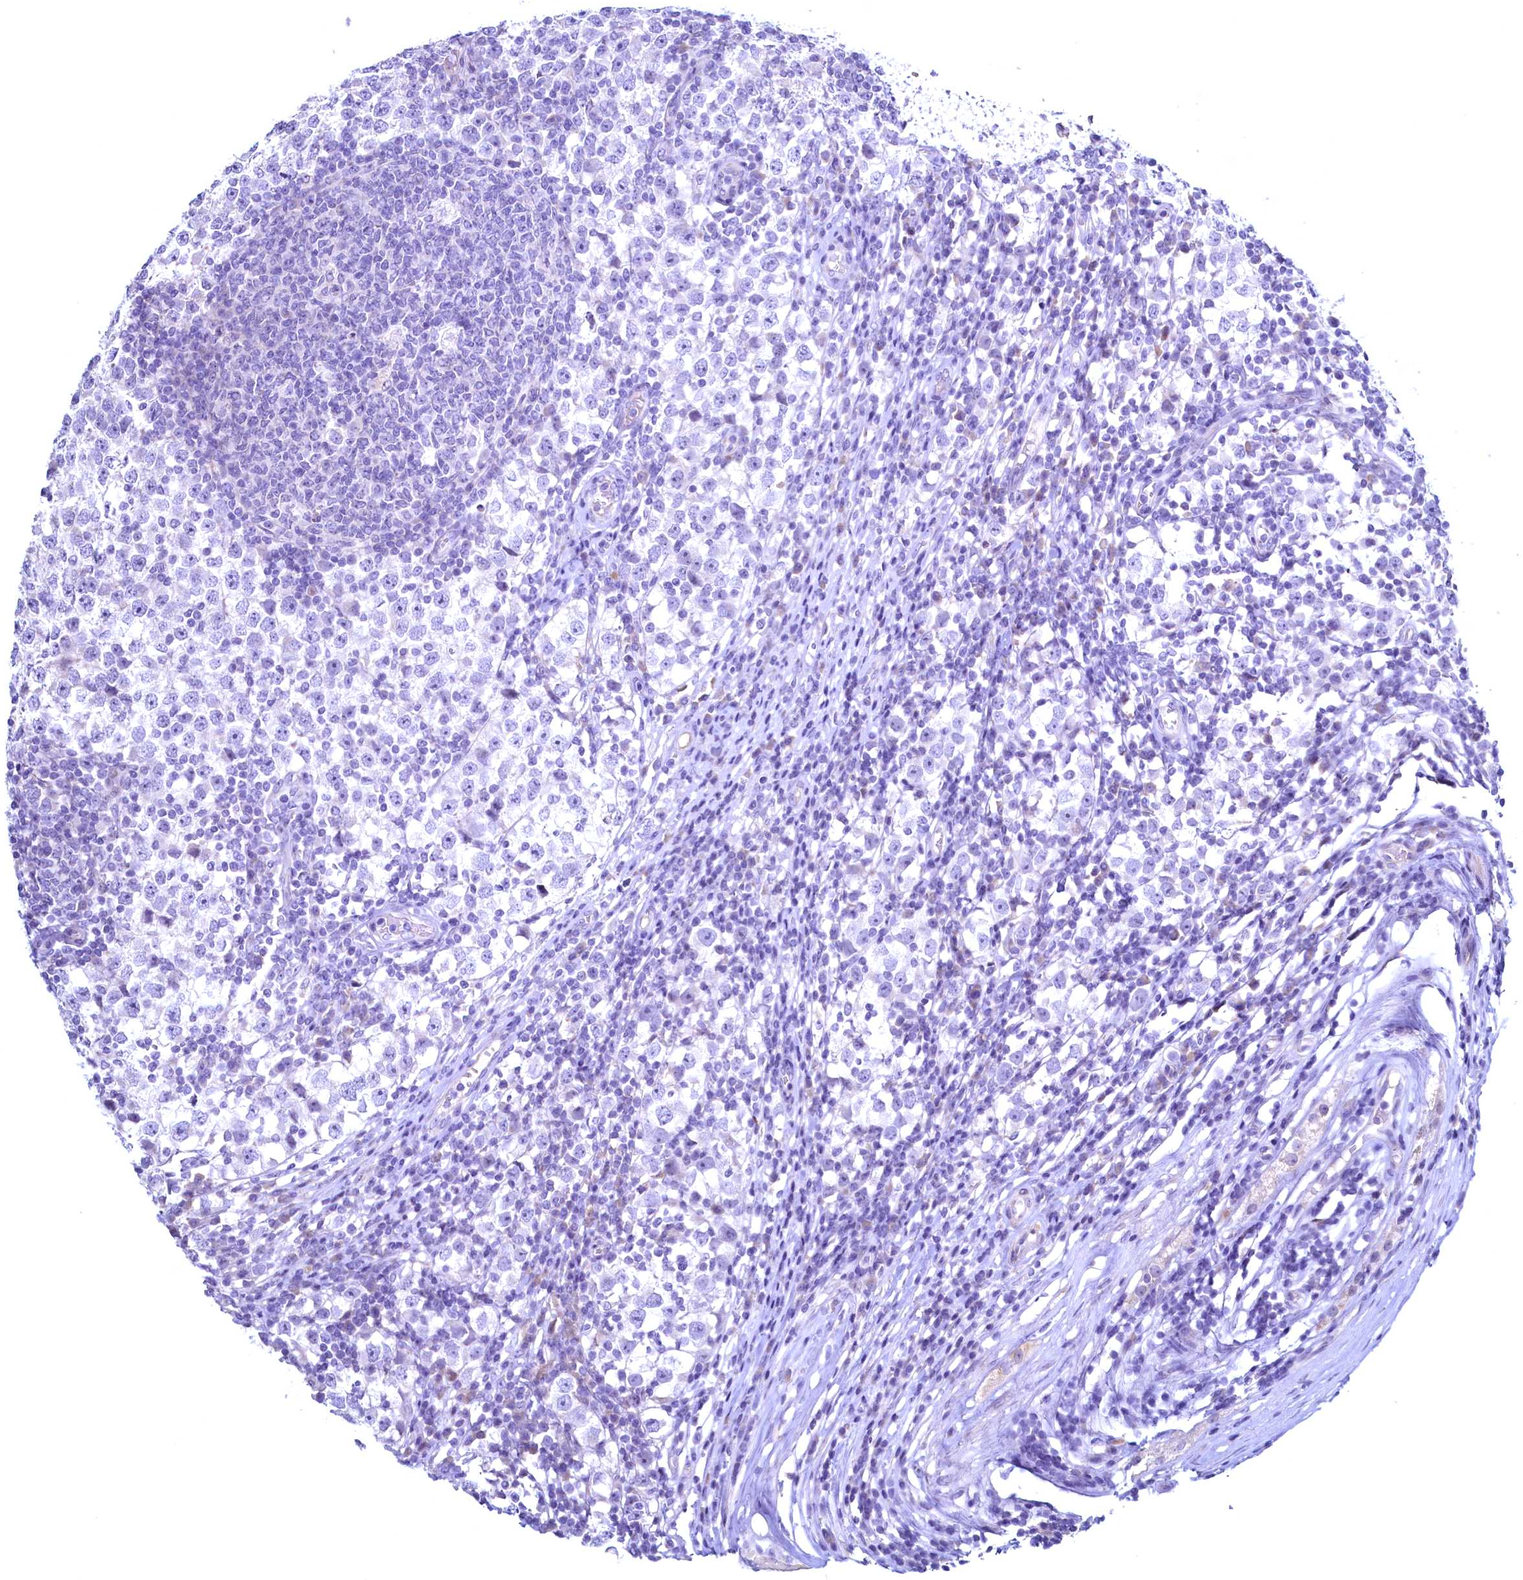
{"staining": {"intensity": "negative", "quantity": "none", "location": "none"}, "tissue": "testis cancer", "cell_type": "Tumor cells", "image_type": "cancer", "snomed": [{"axis": "morphology", "description": "Seminoma, NOS"}, {"axis": "topography", "description": "Testis"}], "caption": "An immunohistochemistry (IHC) micrograph of testis seminoma is shown. There is no staining in tumor cells of testis seminoma.", "gene": "MAP1LC3A", "patient": {"sex": "male", "age": 65}}